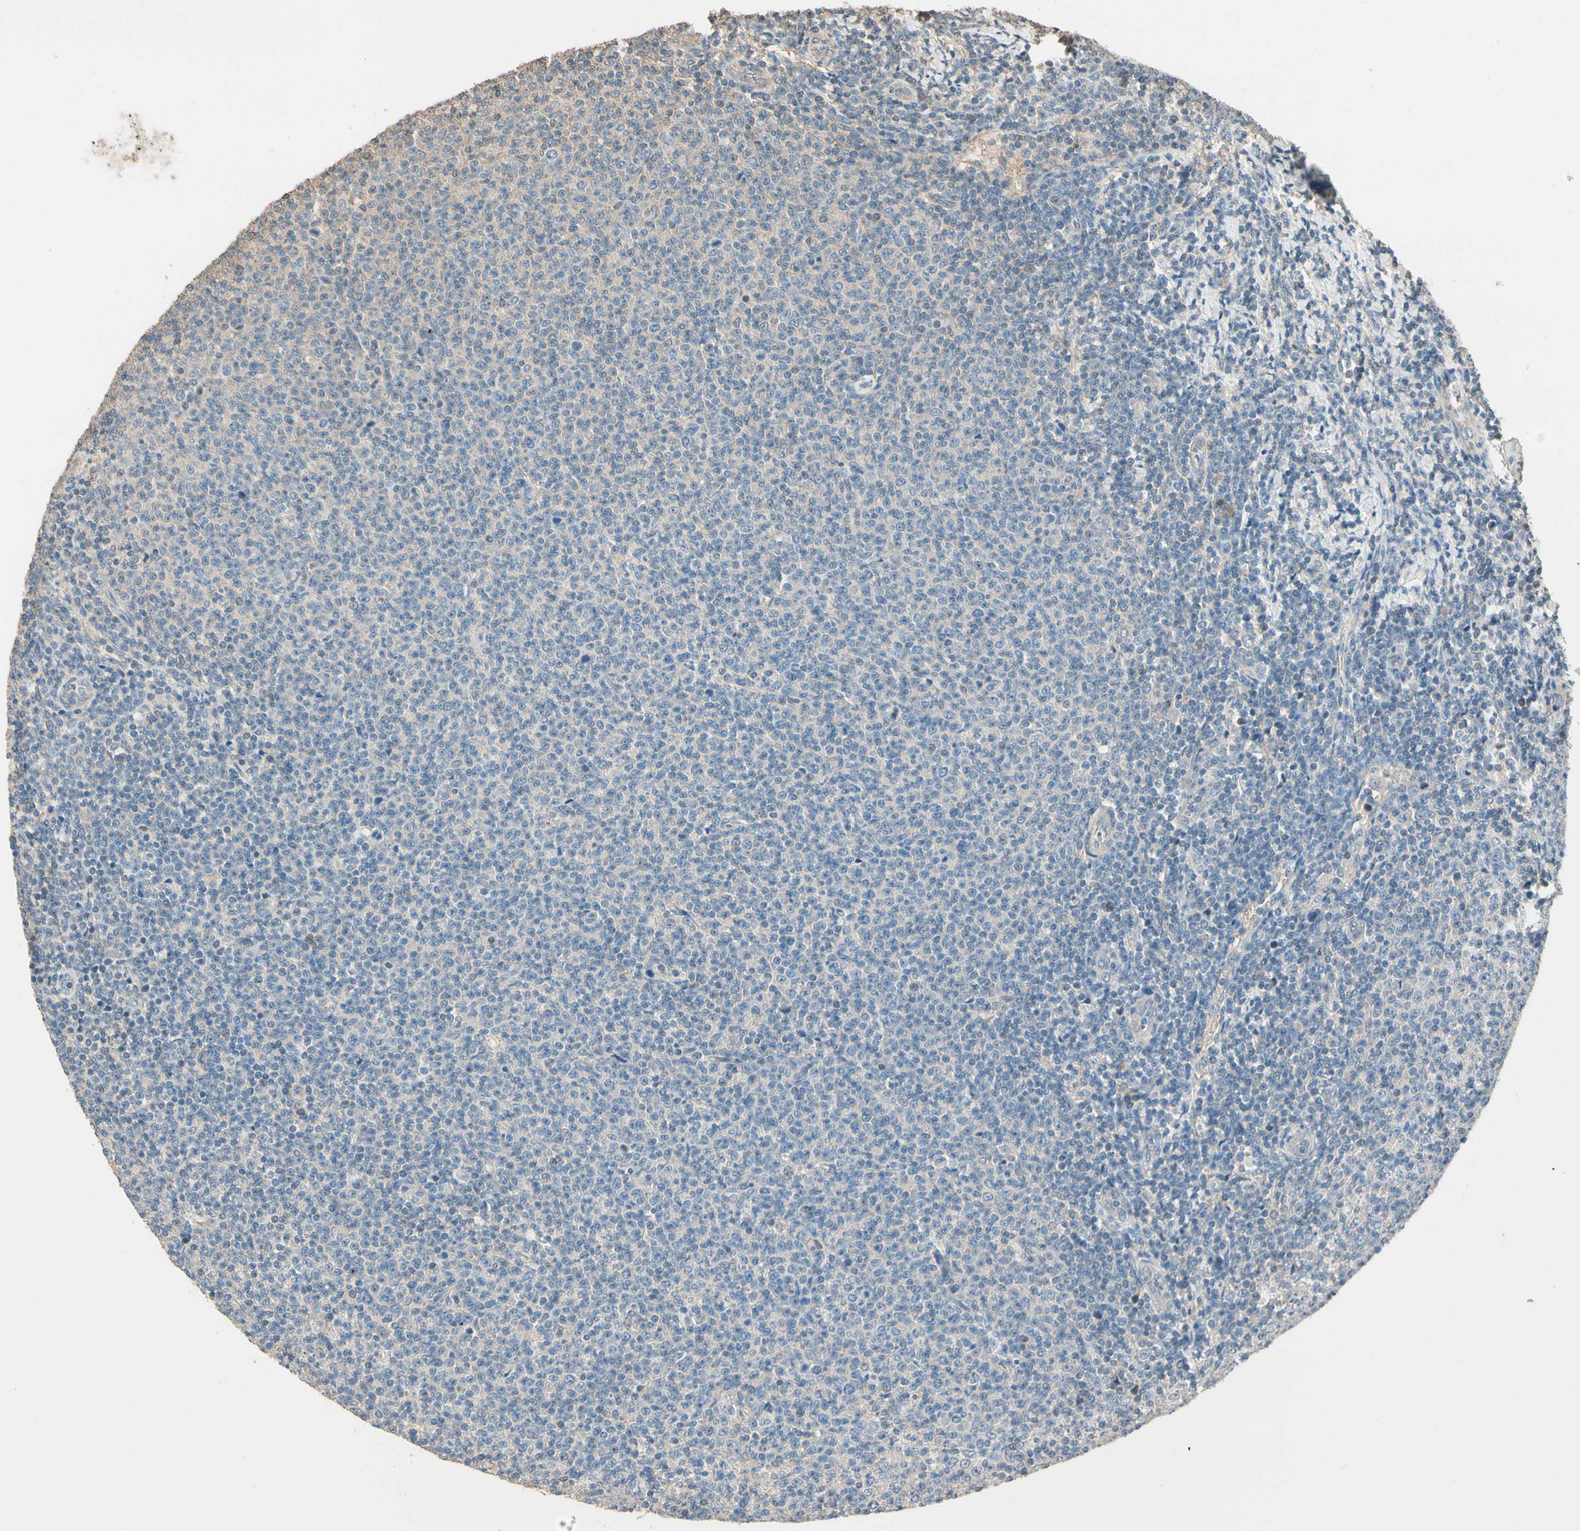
{"staining": {"intensity": "weak", "quantity": "25%-75%", "location": "cytoplasmic/membranous"}, "tissue": "lymphoma", "cell_type": "Tumor cells", "image_type": "cancer", "snomed": [{"axis": "morphology", "description": "Malignant lymphoma, non-Hodgkin's type, Low grade"}, {"axis": "topography", "description": "Lymph node"}], "caption": "Lymphoma stained with DAB (3,3'-diaminobenzidine) IHC reveals low levels of weak cytoplasmic/membranous positivity in approximately 25%-75% of tumor cells. (DAB (3,3'-diaminobenzidine) = brown stain, brightfield microscopy at high magnification).", "gene": "CDH6", "patient": {"sex": "male", "age": 66}}